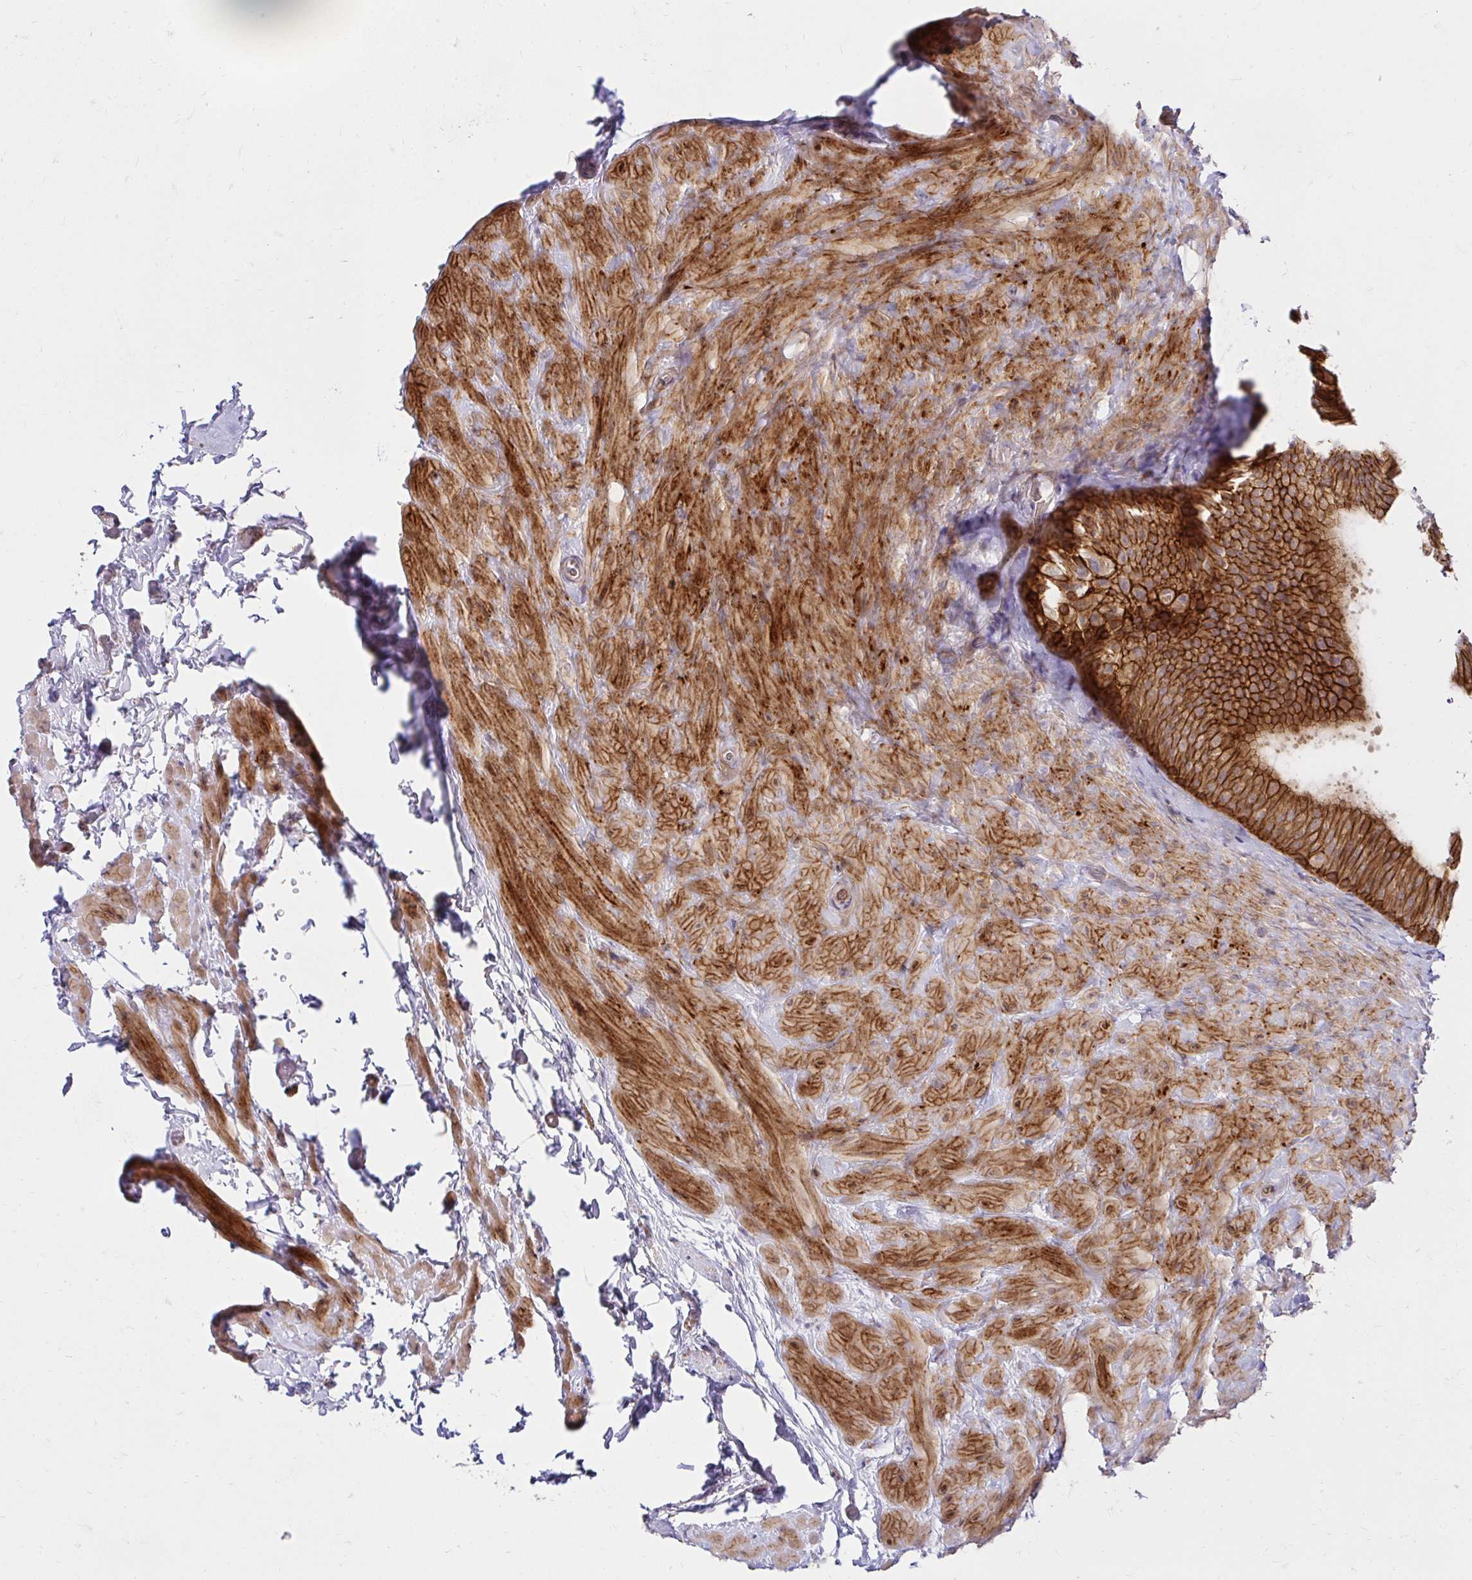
{"staining": {"intensity": "strong", "quantity": ">75%", "location": "cytoplasmic/membranous"}, "tissue": "epididymis", "cell_type": "Glandular cells", "image_type": "normal", "snomed": [{"axis": "morphology", "description": "Normal tissue, NOS"}, {"axis": "topography", "description": "Epididymis, spermatic cord, NOS"}, {"axis": "topography", "description": "Epididymis"}], "caption": "Benign epididymis shows strong cytoplasmic/membranous expression in about >75% of glandular cells (Stains: DAB in brown, nuclei in blue, Microscopy: brightfield microscopy at high magnification)..", "gene": "ITGA2", "patient": {"sex": "male", "age": 31}}